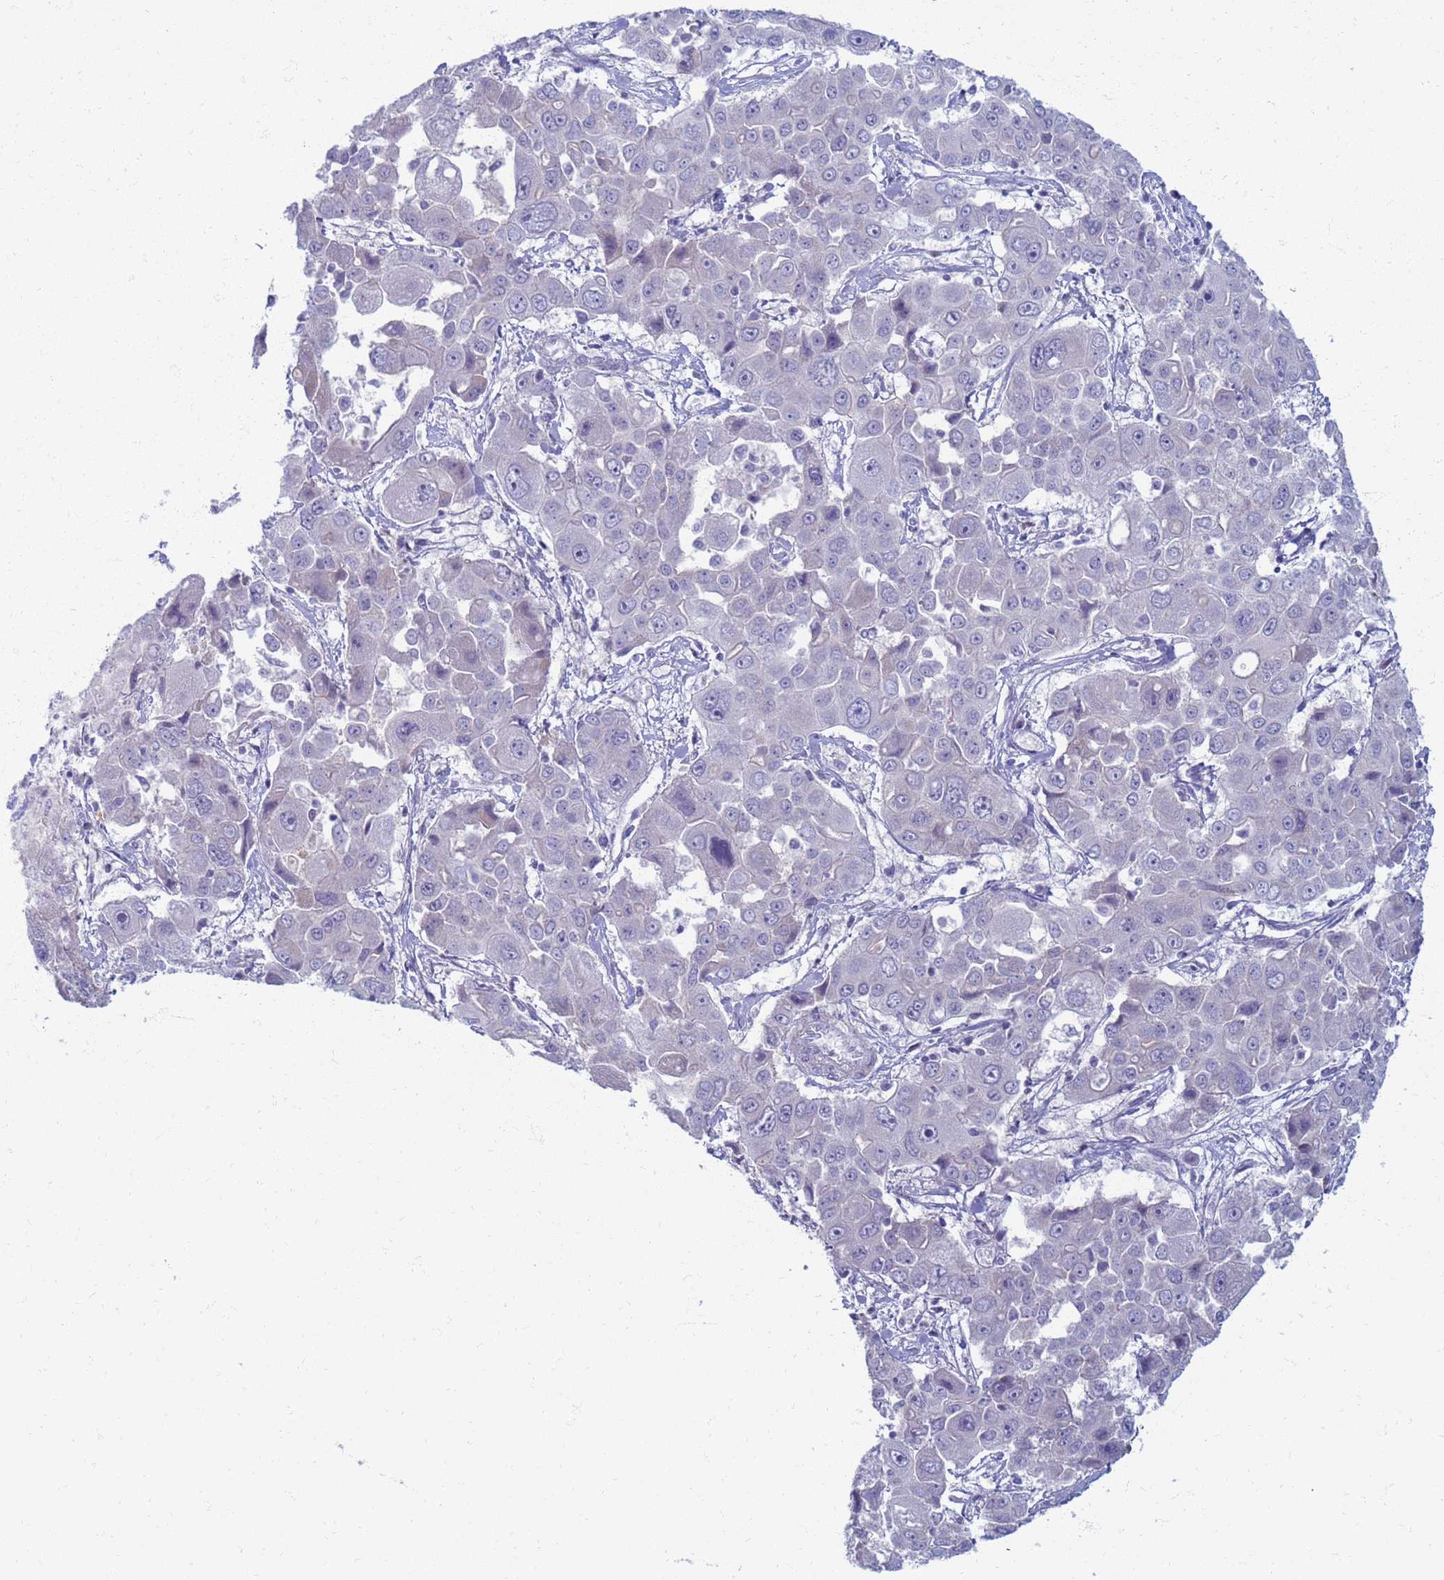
{"staining": {"intensity": "negative", "quantity": "none", "location": "none"}, "tissue": "liver cancer", "cell_type": "Tumor cells", "image_type": "cancer", "snomed": [{"axis": "morphology", "description": "Cholangiocarcinoma"}, {"axis": "topography", "description": "Liver"}], "caption": "Tumor cells are negative for protein expression in human liver cancer.", "gene": "CLCA2", "patient": {"sex": "male", "age": 67}}